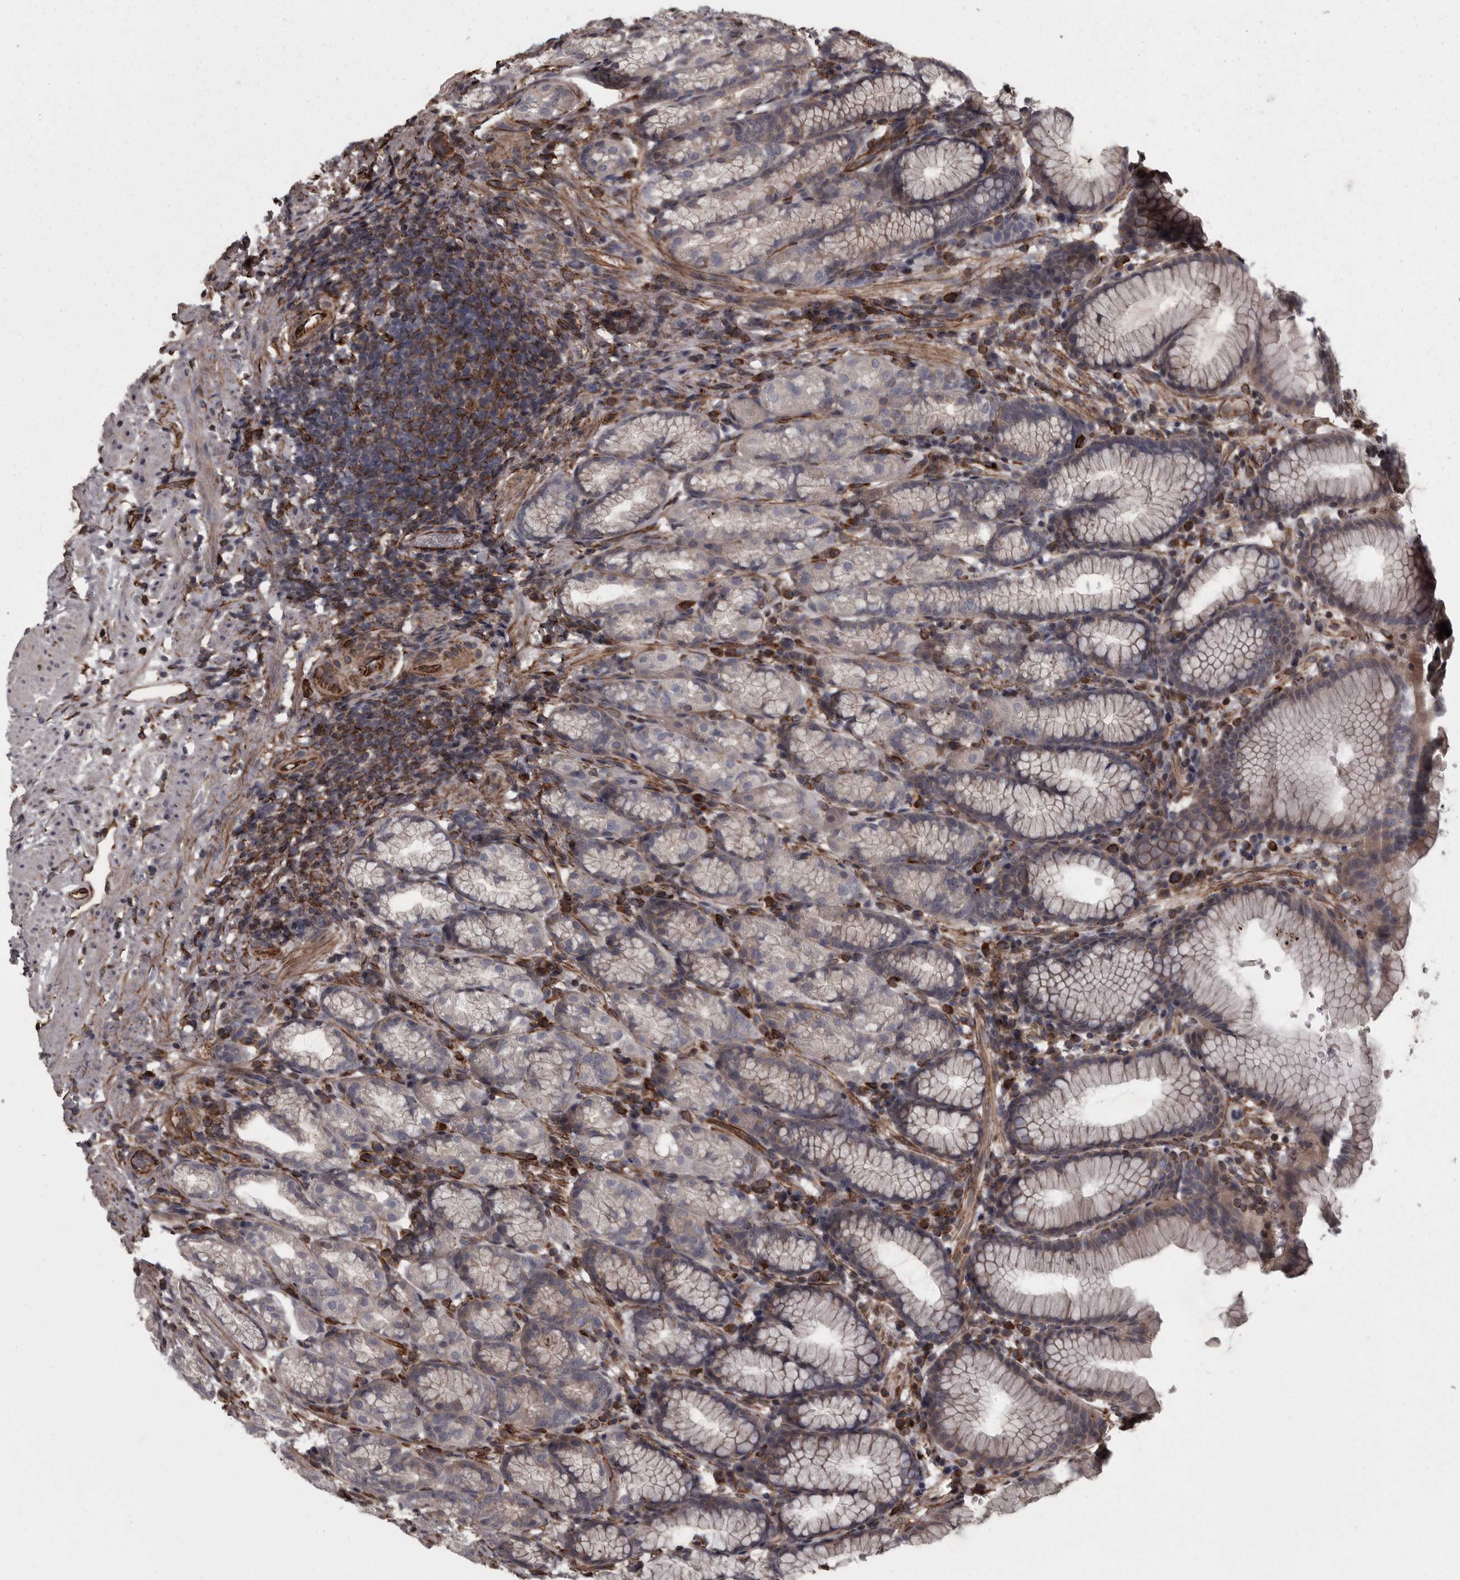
{"staining": {"intensity": "weak", "quantity": "<25%", "location": "cytoplasmic/membranous"}, "tissue": "stomach", "cell_type": "Glandular cells", "image_type": "normal", "snomed": [{"axis": "morphology", "description": "Normal tissue, NOS"}, {"axis": "topography", "description": "Stomach"}], "caption": "DAB immunohistochemical staining of benign human stomach demonstrates no significant positivity in glandular cells.", "gene": "FAAP100", "patient": {"sex": "male", "age": 42}}